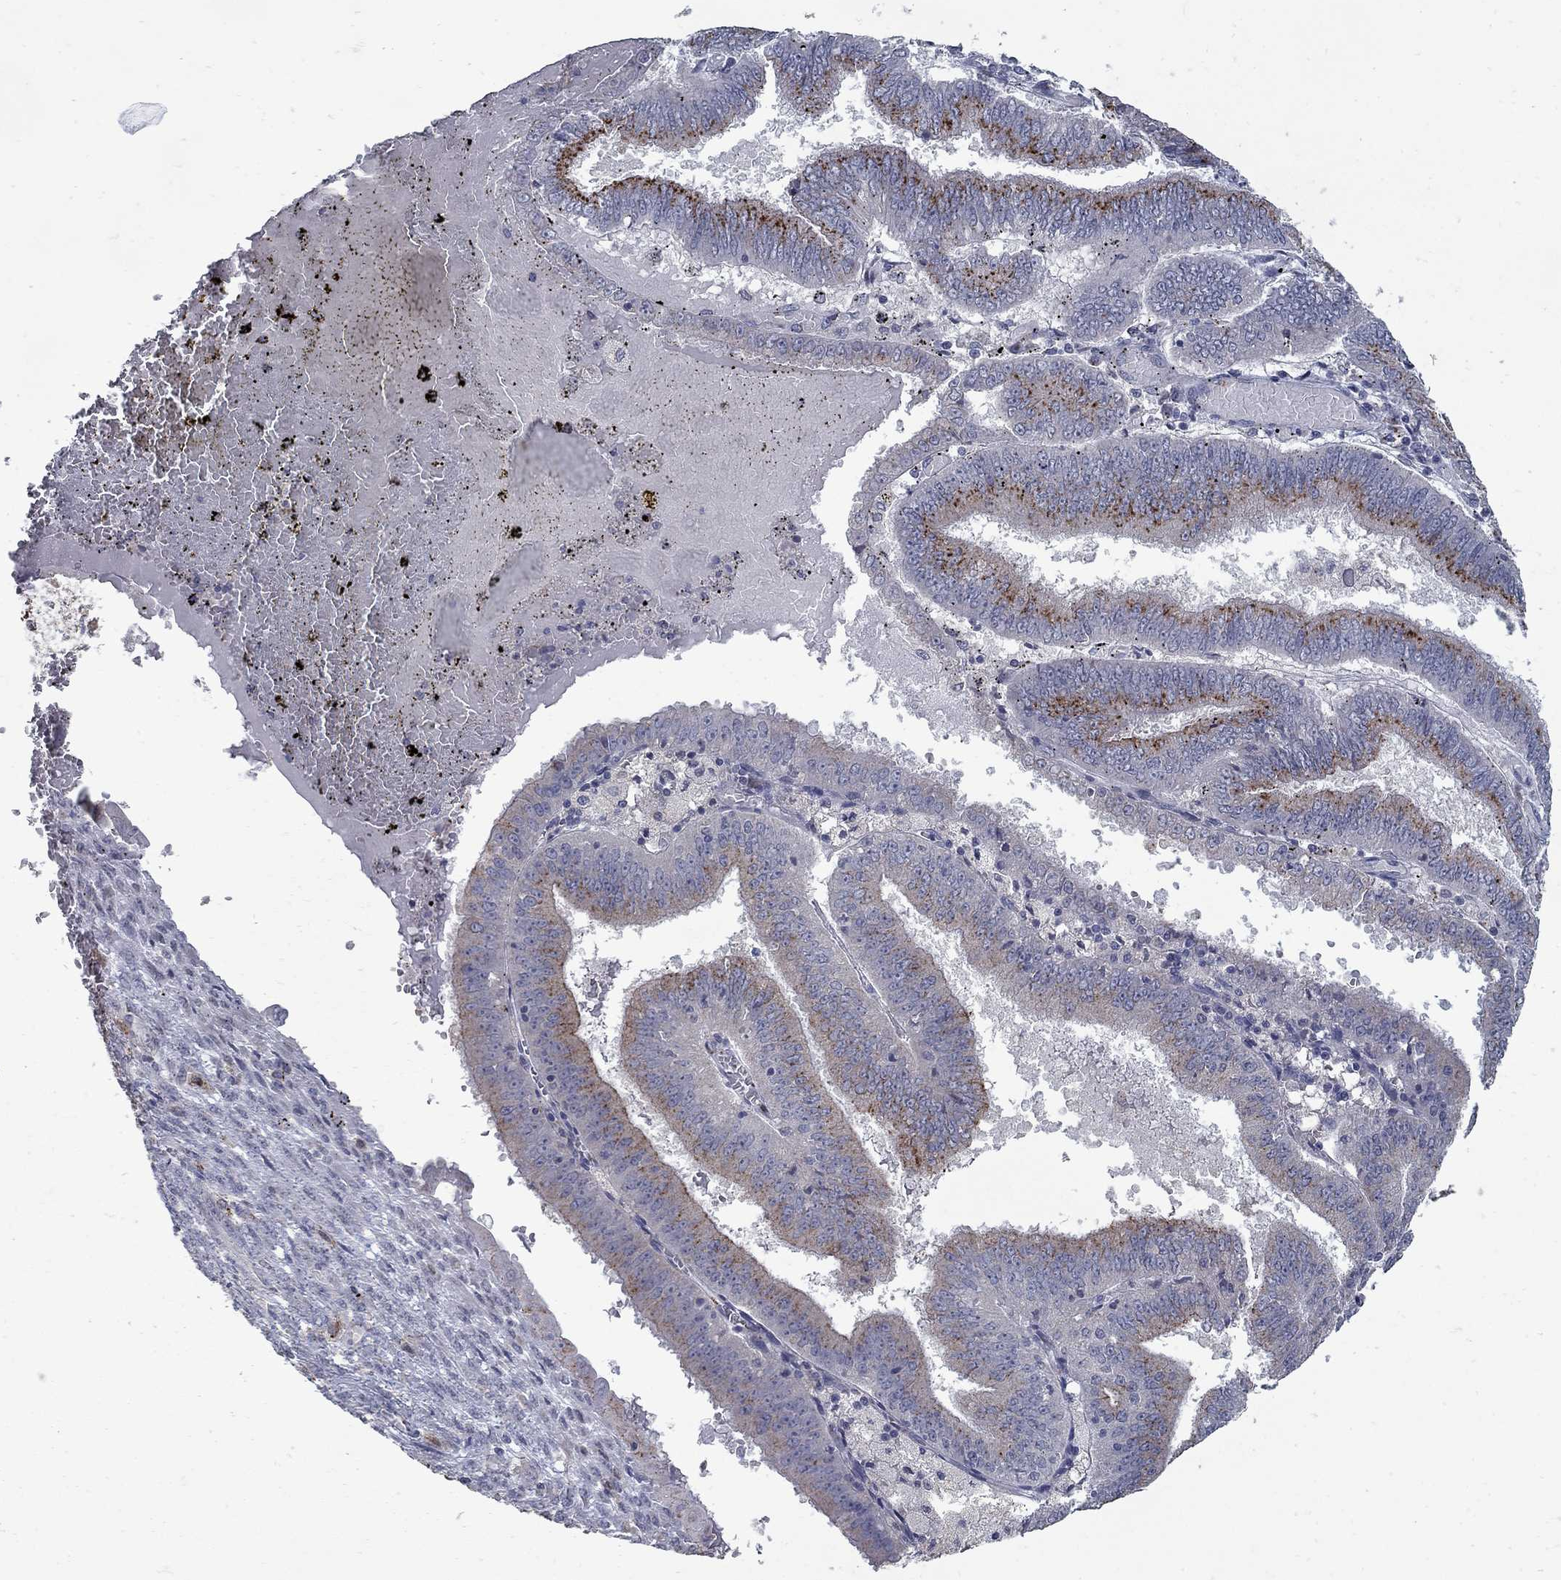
{"staining": {"intensity": "strong", "quantity": "<25%", "location": "cytoplasmic/membranous"}, "tissue": "endometrial cancer", "cell_type": "Tumor cells", "image_type": "cancer", "snomed": [{"axis": "morphology", "description": "Adenocarcinoma, NOS"}, {"axis": "topography", "description": "Endometrium"}], "caption": "High-magnification brightfield microscopy of endometrial cancer (adenocarcinoma) stained with DAB (3,3'-diaminobenzidine) (brown) and counterstained with hematoxylin (blue). tumor cells exhibit strong cytoplasmic/membranous staining is appreciated in approximately<25% of cells.", "gene": "KIAA0319L", "patient": {"sex": "female", "age": 66}}